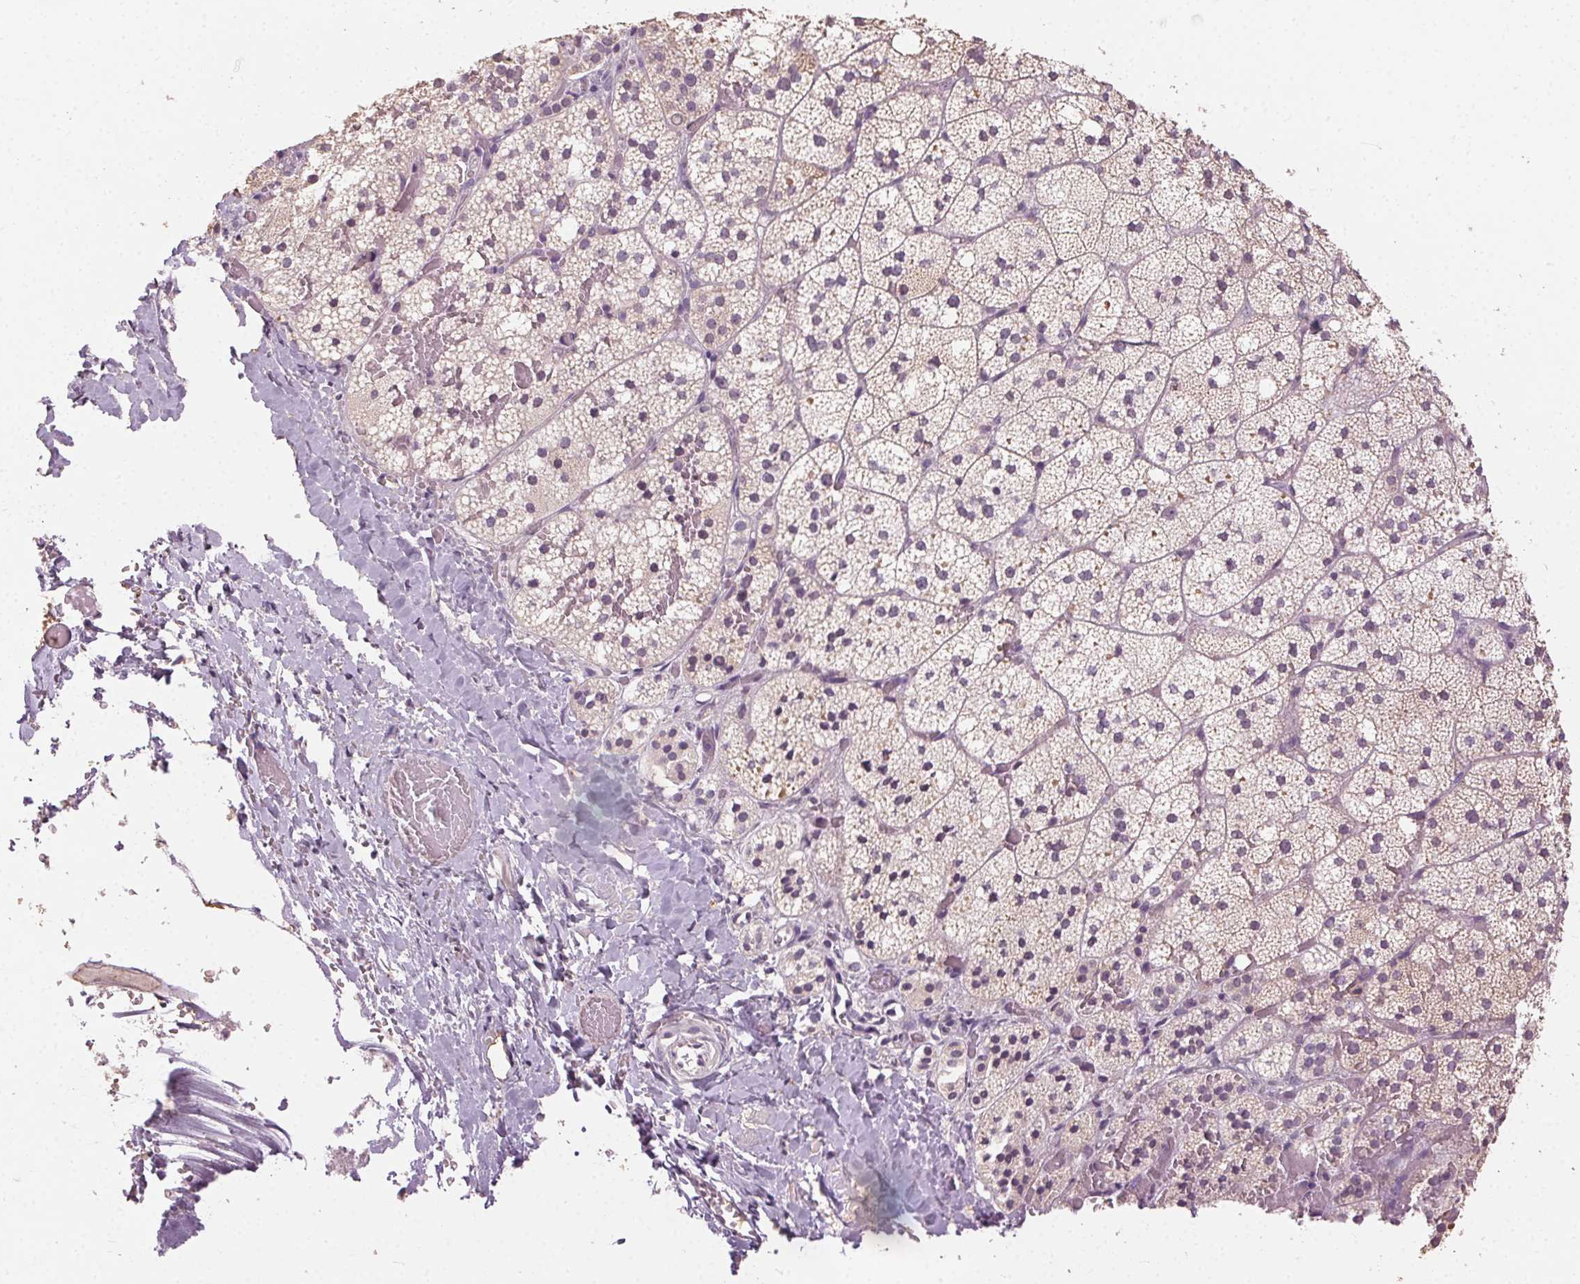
{"staining": {"intensity": "moderate", "quantity": "<25%", "location": "cytoplasmic/membranous"}, "tissue": "adrenal gland", "cell_type": "Glandular cells", "image_type": "normal", "snomed": [{"axis": "morphology", "description": "Normal tissue, NOS"}, {"axis": "topography", "description": "Adrenal gland"}], "caption": "Immunohistochemistry micrograph of normal human adrenal gland stained for a protein (brown), which displays low levels of moderate cytoplasmic/membranous positivity in about <25% of glandular cells.", "gene": "CLTRN", "patient": {"sex": "male", "age": 53}}